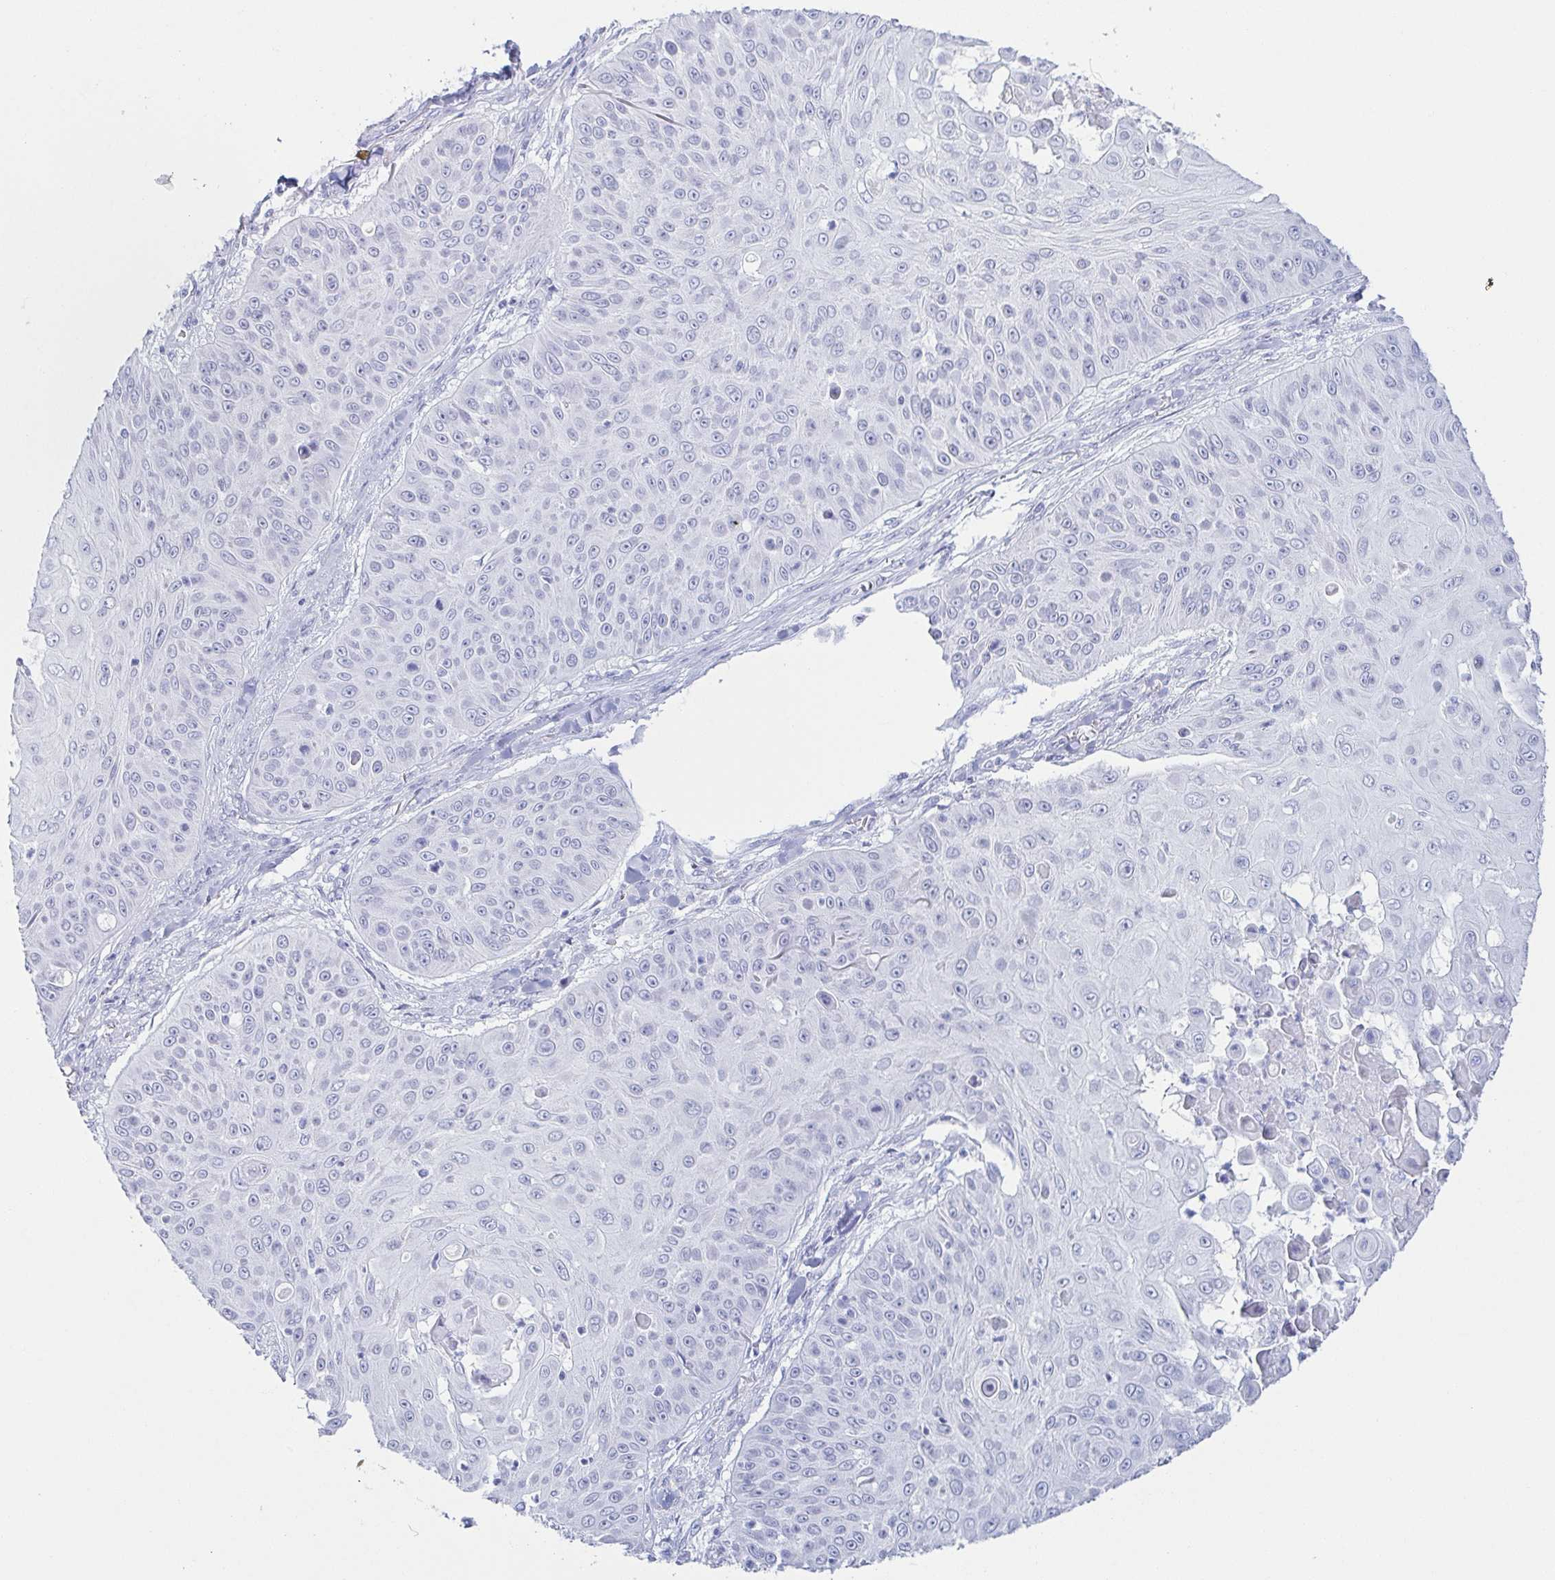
{"staining": {"intensity": "negative", "quantity": "none", "location": "none"}, "tissue": "skin cancer", "cell_type": "Tumor cells", "image_type": "cancer", "snomed": [{"axis": "morphology", "description": "Squamous cell carcinoma, NOS"}, {"axis": "topography", "description": "Skin"}], "caption": "Tumor cells show no significant protein positivity in skin squamous cell carcinoma.", "gene": "ZG16B", "patient": {"sex": "male", "age": 82}}